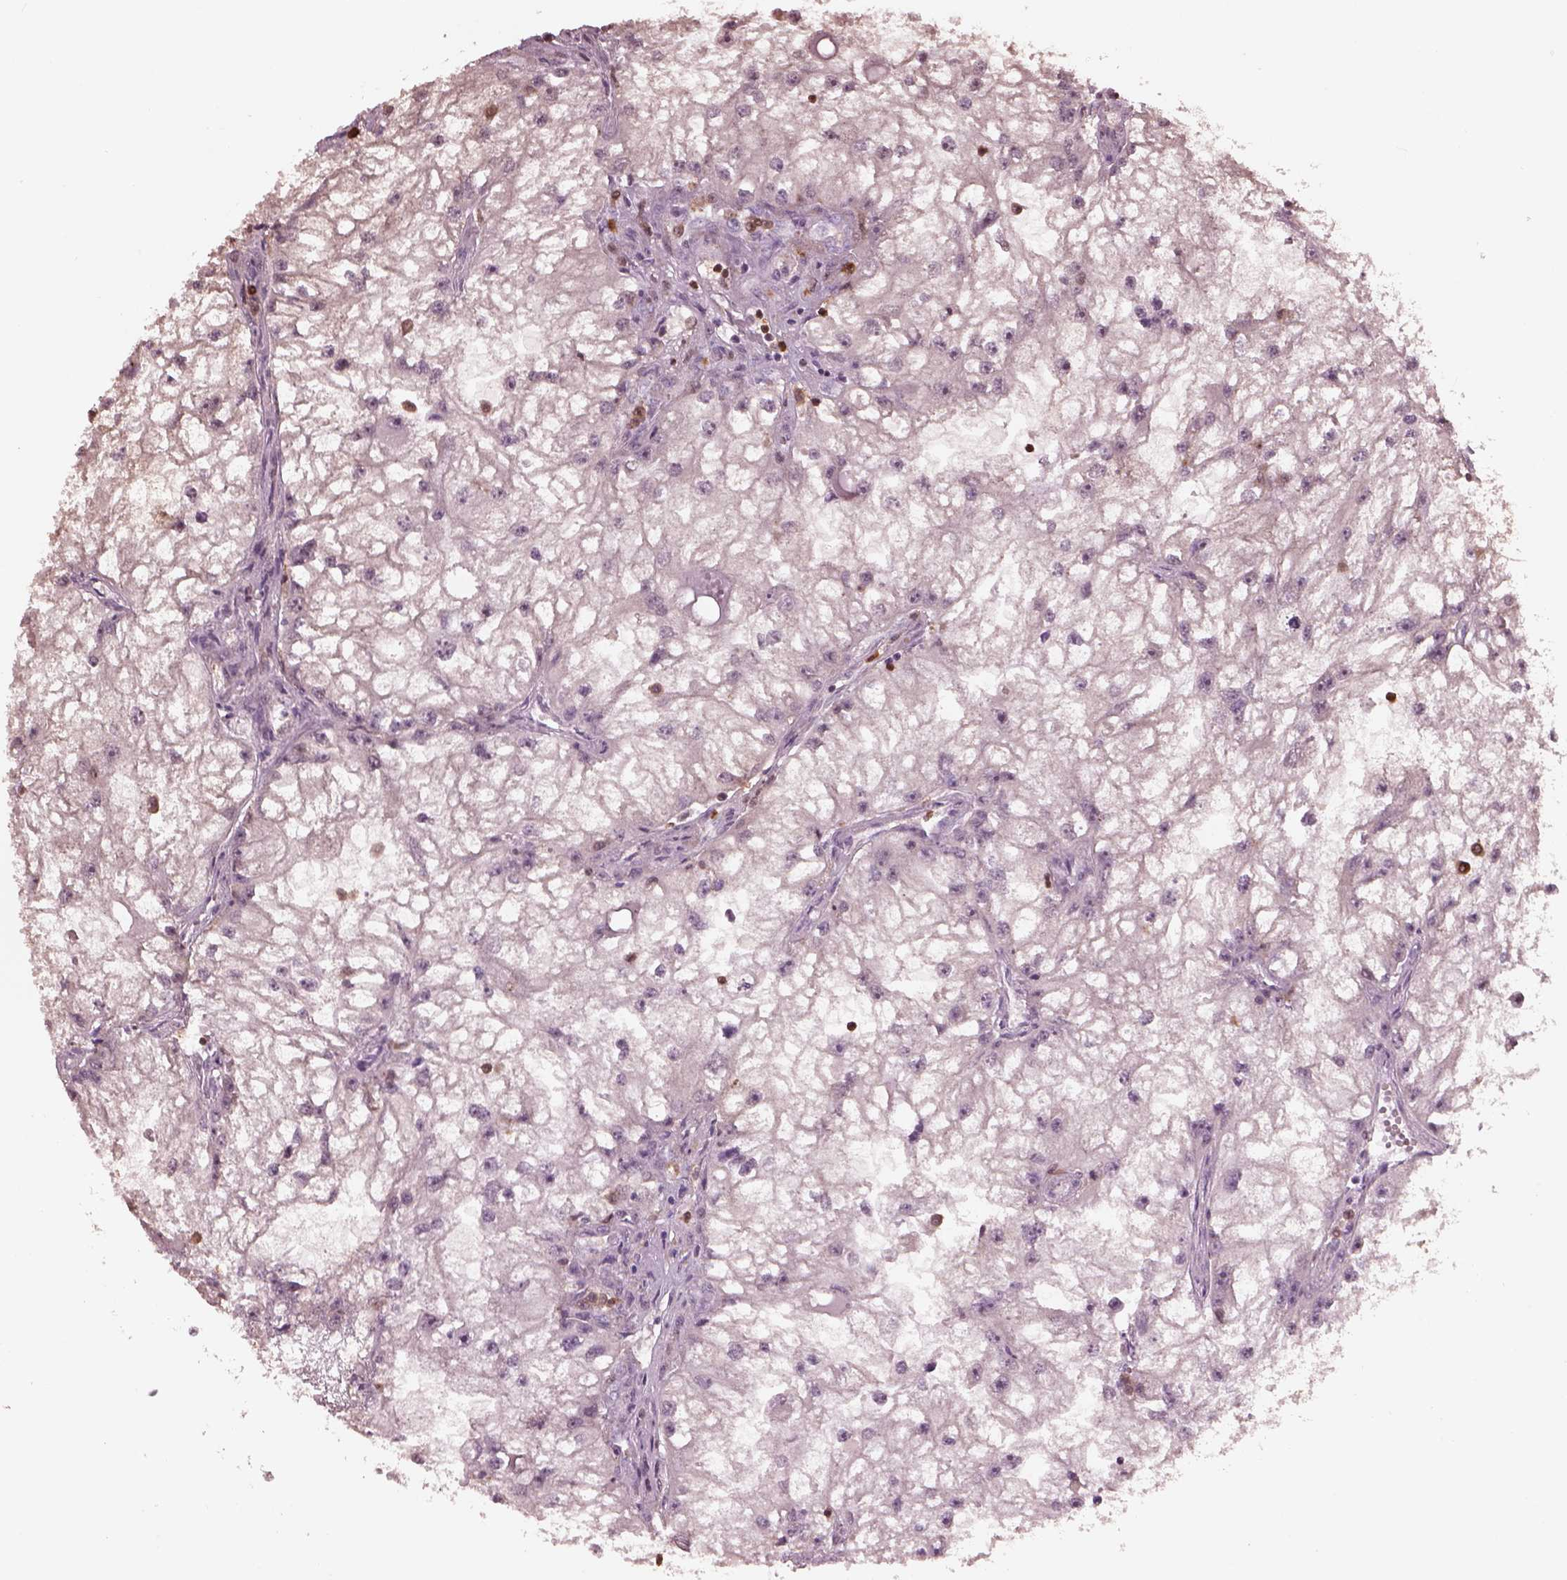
{"staining": {"intensity": "negative", "quantity": "none", "location": "none"}, "tissue": "renal cancer", "cell_type": "Tumor cells", "image_type": "cancer", "snomed": [{"axis": "morphology", "description": "Adenocarcinoma, NOS"}, {"axis": "topography", "description": "Kidney"}], "caption": "Immunohistochemistry histopathology image of neoplastic tissue: human renal cancer (adenocarcinoma) stained with DAB (3,3'-diaminobenzidine) demonstrates no significant protein staining in tumor cells. The staining is performed using DAB (3,3'-diaminobenzidine) brown chromogen with nuclei counter-stained in using hematoxylin.", "gene": "IL31RA", "patient": {"sex": "male", "age": 59}}